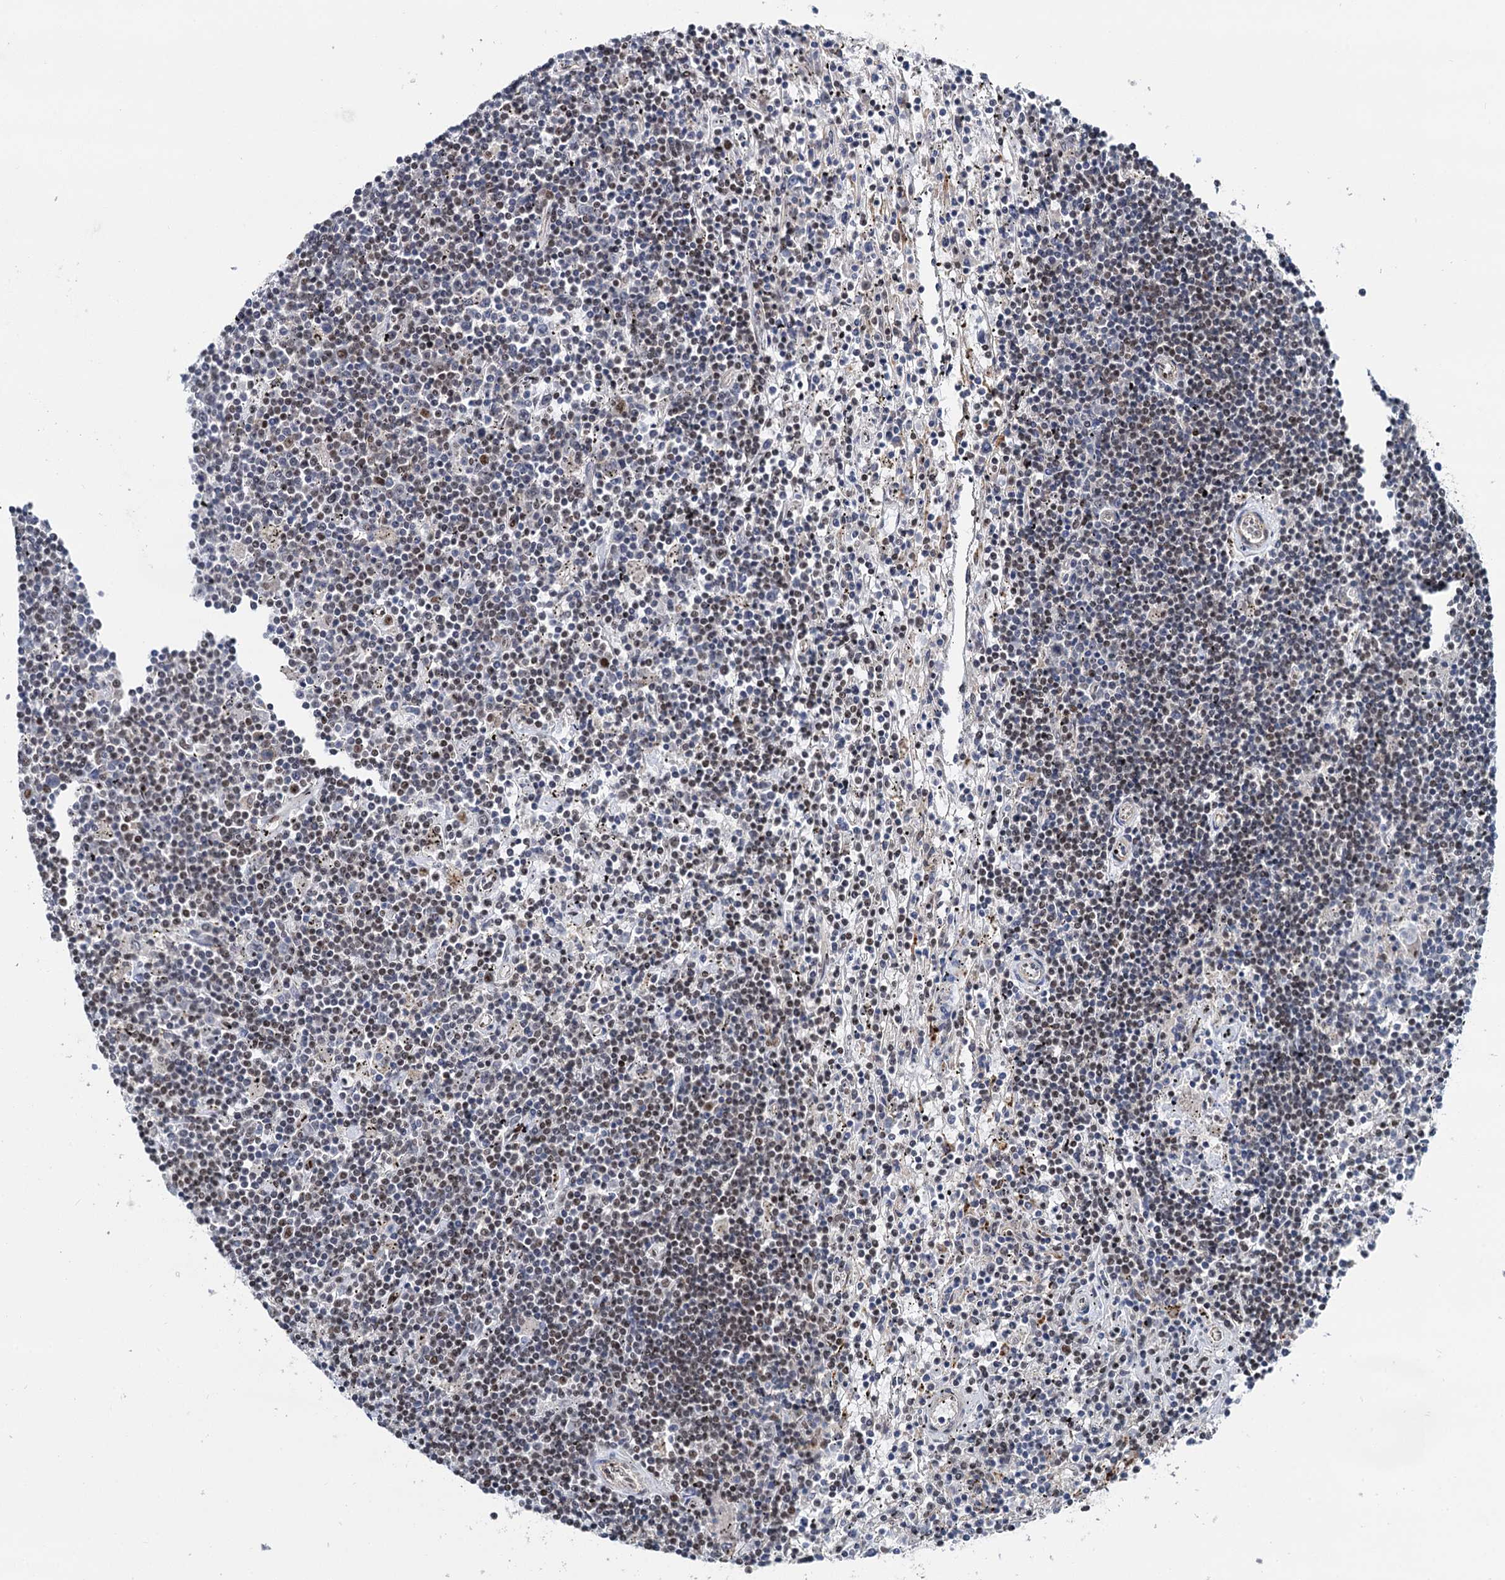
{"staining": {"intensity": "weak", "quantity": "25%-75%", "location": "nuclear"}, "tissue": "lymphoma", "cell_type": "Tumor cells", "image_type": "cancer", "snomed": [{"axis": "morphology", "description": "Malignant lymphoma, non-Hodgkin's type, Low grade"}, {"axis": "topography", "description": "Spleen"}], "caption": "An immunohistochemistry image of tumor tissue is shown. Protein staining in brown highlights weak nuclear positivity in lymphoma within tumor cells.", "gene": "RUFY2", "patient": {"sex": "male", "age": 76}}